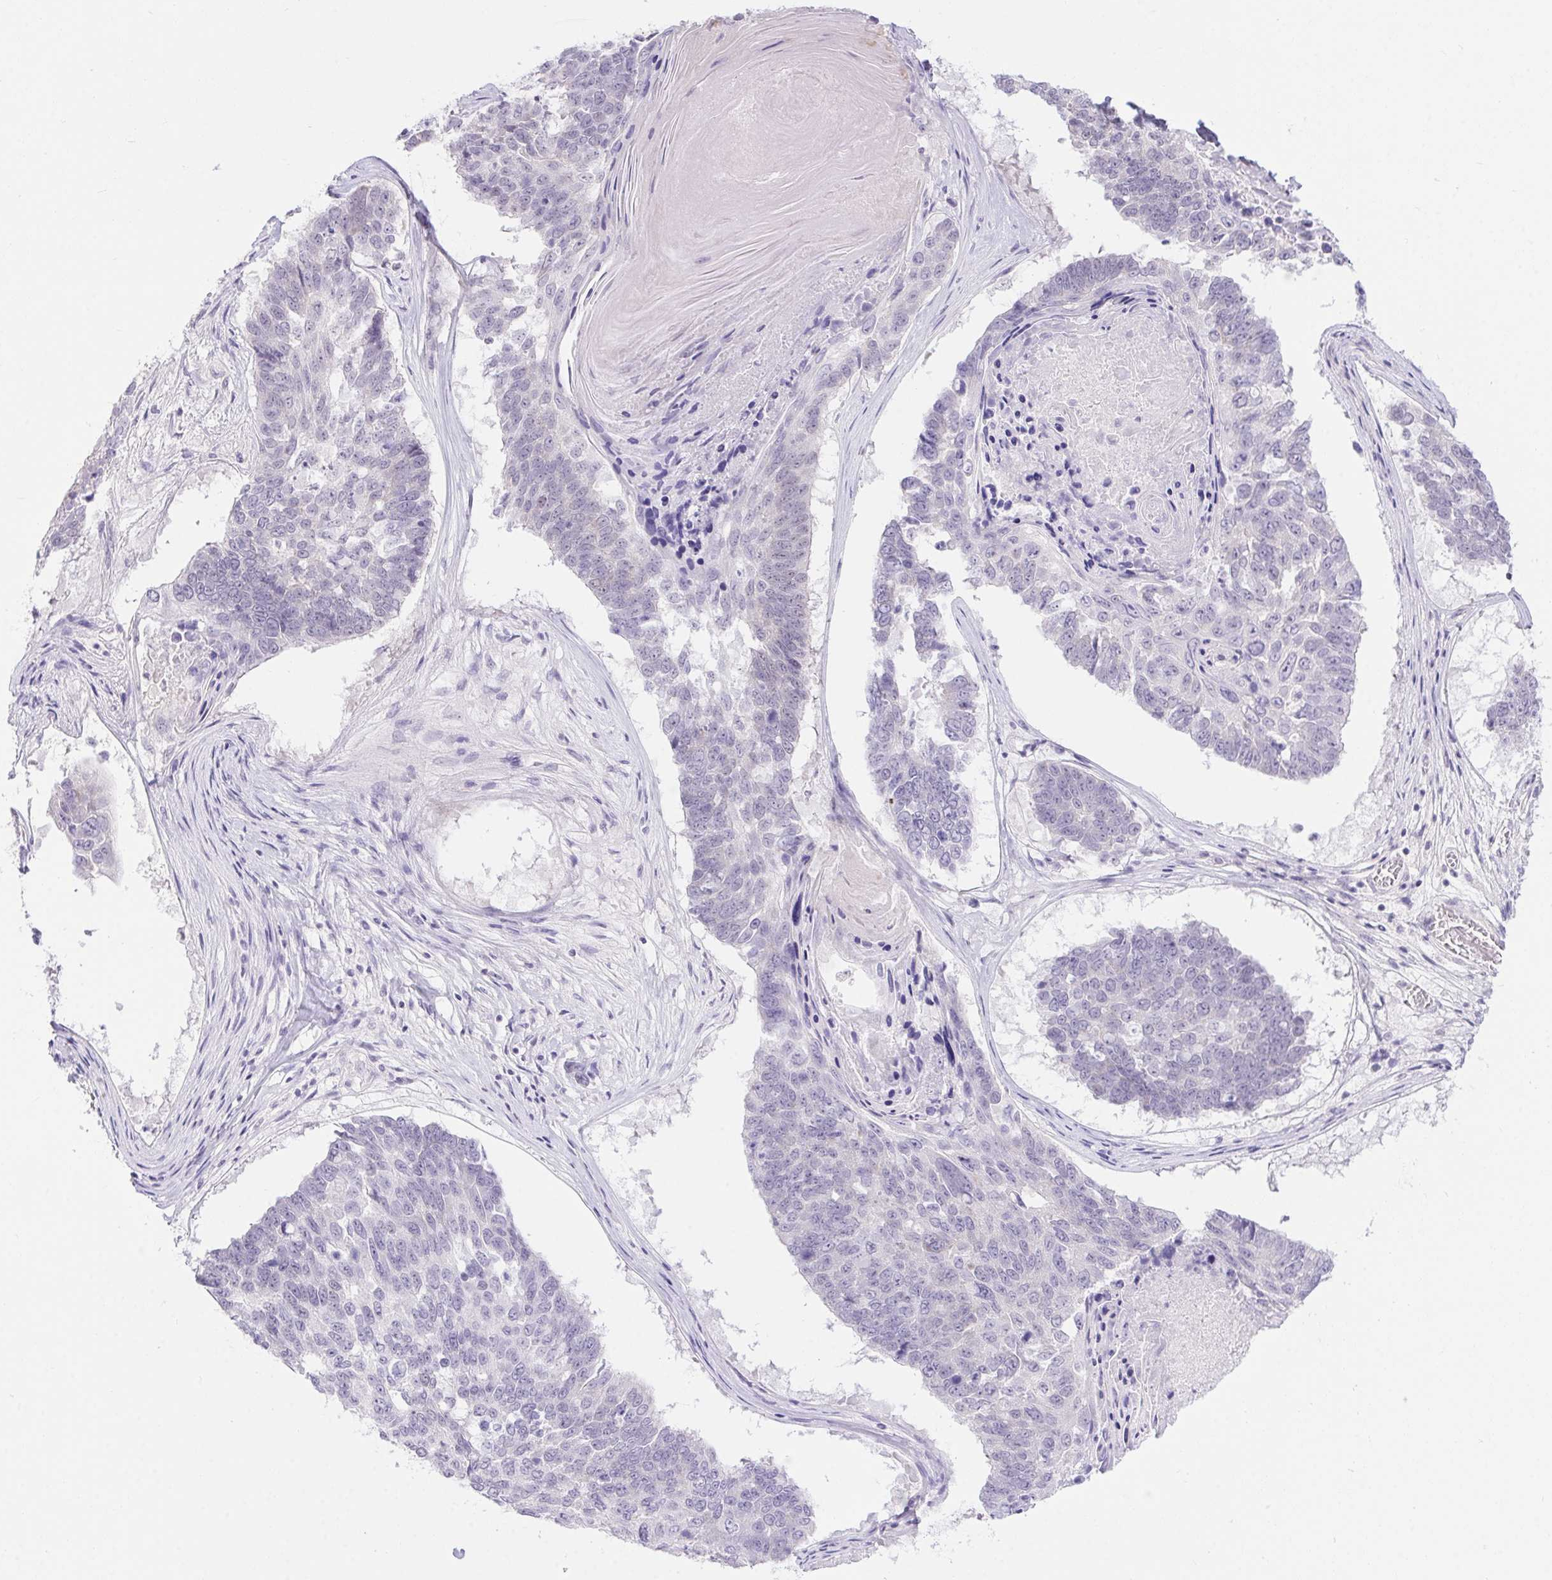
{"staining": {"intensity": "negative", "quantity": "none", "location": "none"}, "tissue": "lung cancer", "cell_type": "Tumor cells", "image_type": "cancer", "snomed": [{"axis": "morphology", "description": "Squamous cell carcinoma, NOS"}, {"axis": "topography", "description": "Lung"}], "caption": "An immunohistochemistry (IHC) histopathology image of lung squamous cell carcinoma is shown. There is no staining in tumor cells of lung squamous cell carcinoma.", "gene": "DDX17", "patient": {"sex": "male", "age": 73}}